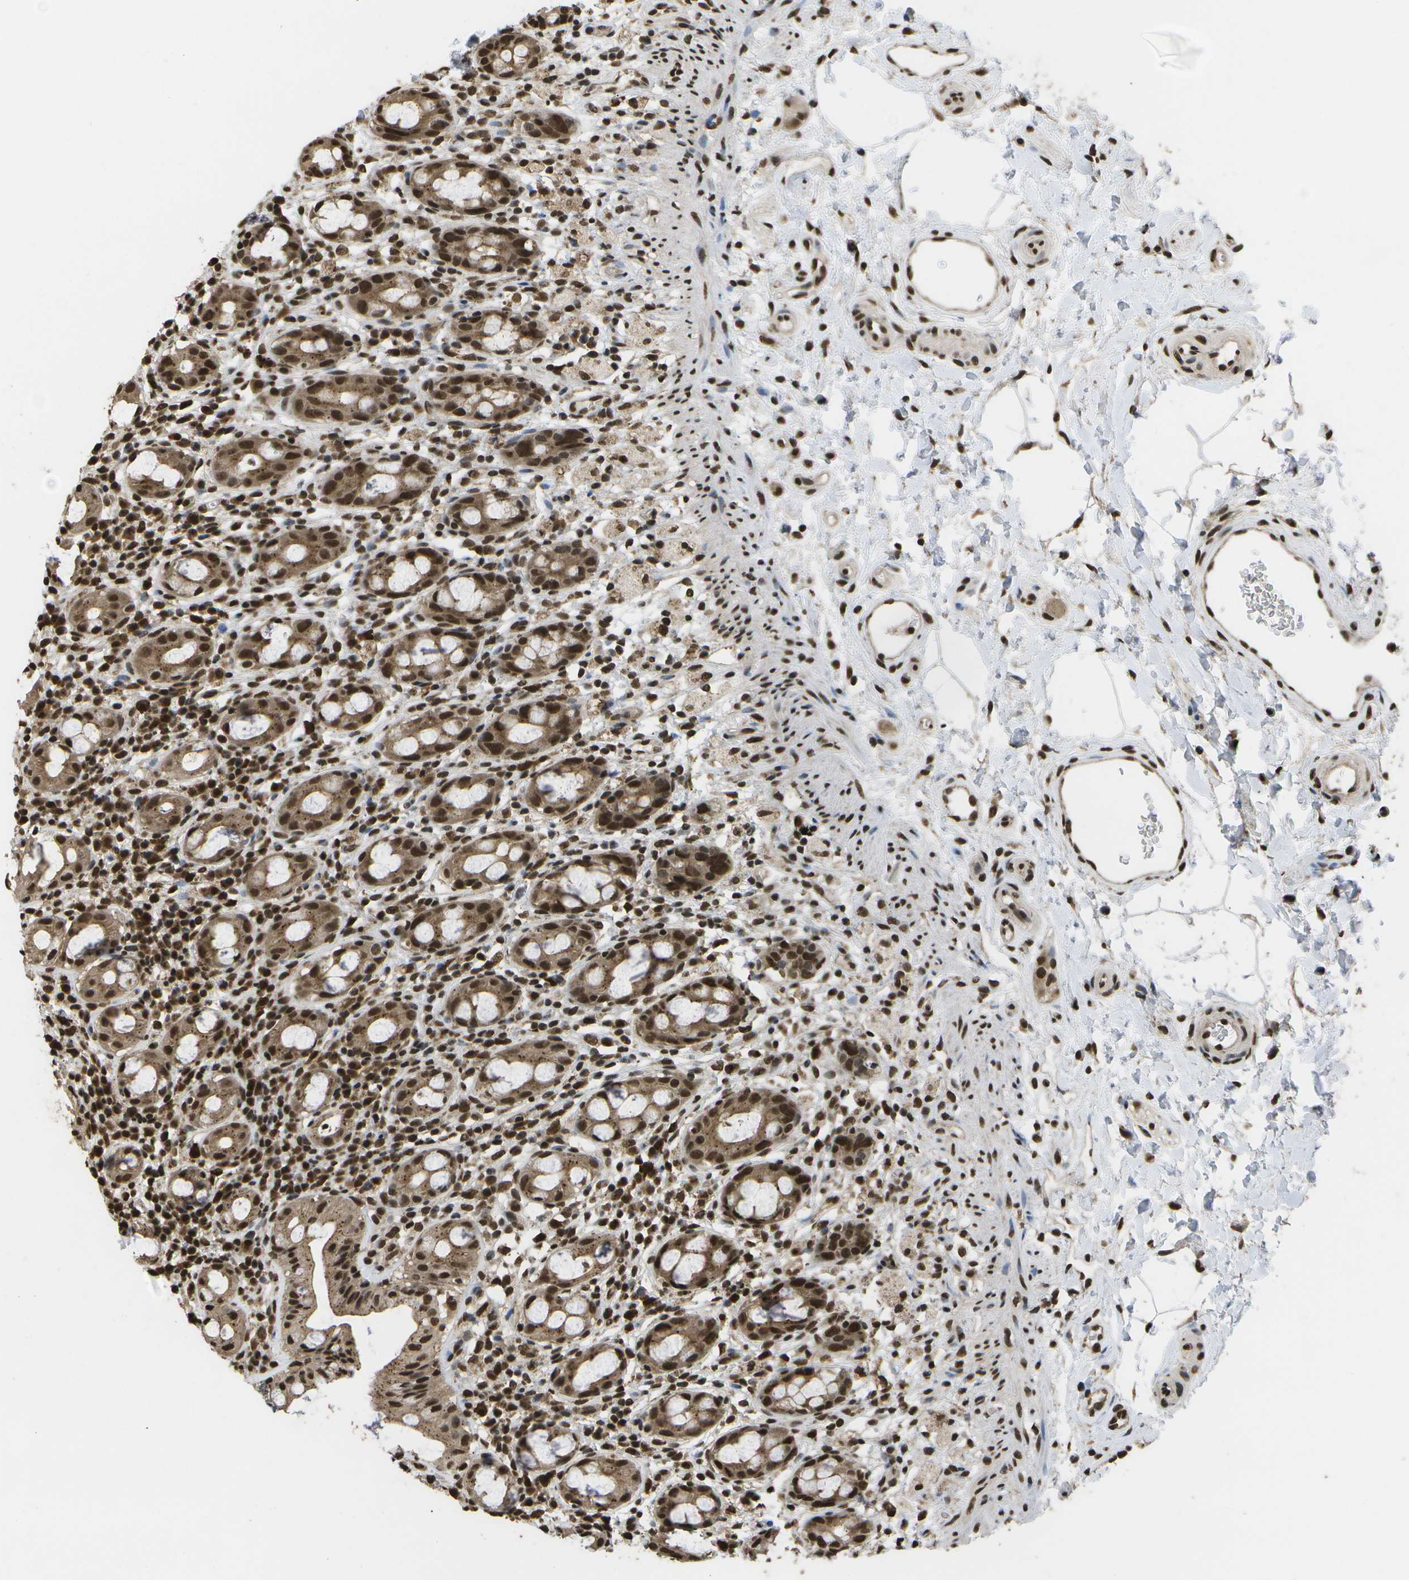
{"staining": {"intensity": "strong", "quantity": ">75%", "location": "cytoplasmic/membranous,nuclear"}, "tissue": "rectum", "cell_type": "Glandular cells", "image_type": "normal", "snomed": [{"axis": "morphology", "description": "Normal tissue, NOS"}, {"axis": "topography", "description": "Rectum"}], "caption": "The immunohistochemical stain shows strong cytoplasmic/membranous,nuclear positivity in glandular cells of unremarkable rectum. (DAB (3,3'-diaminobenzidine) IHC, brown staining for protein, blue staining for nuclei).", "gene": "SPEN", "patient": {"sex": "male", "age": 44}}